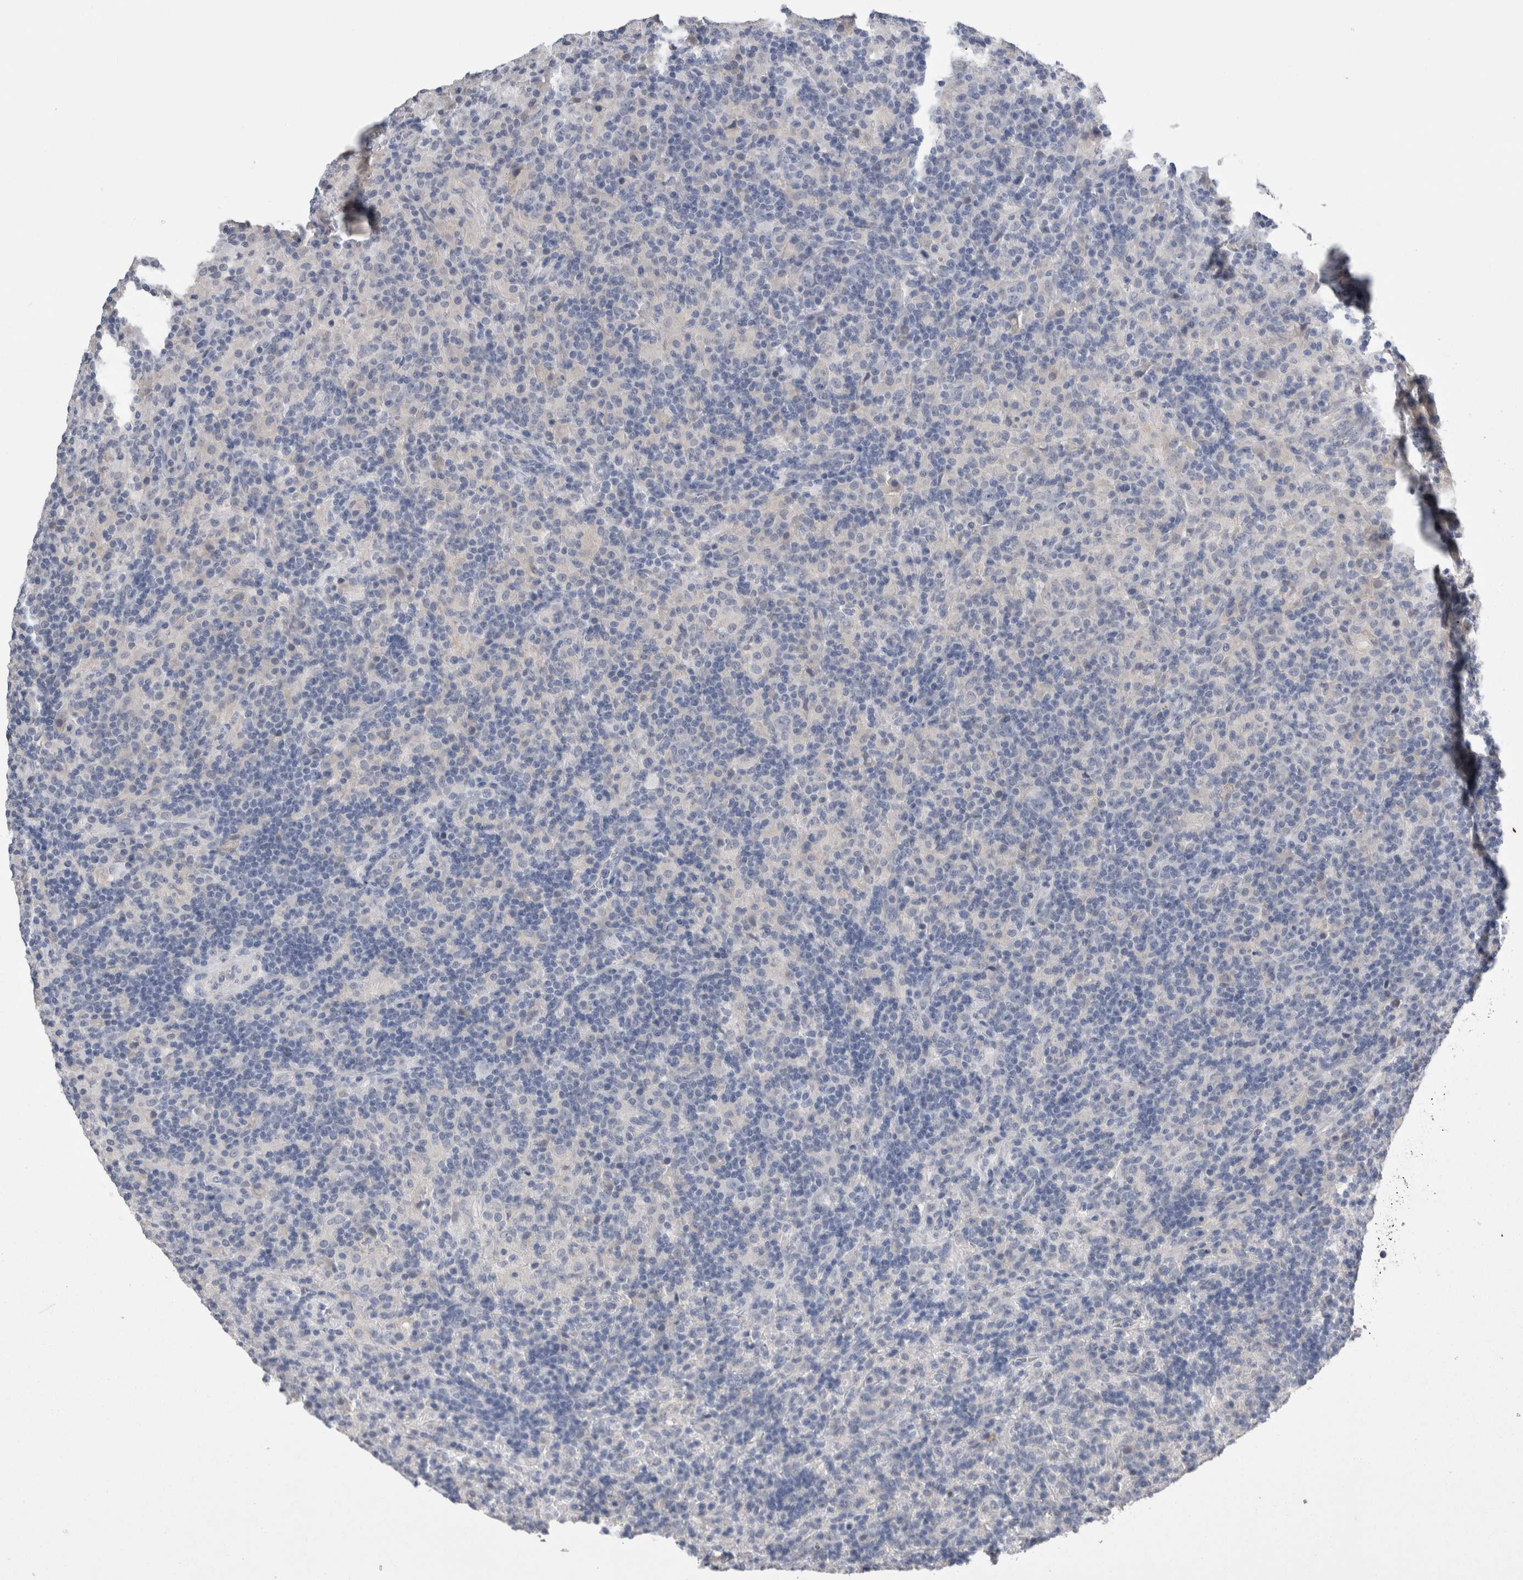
{"staining": {"intensity": "negative", "quantity": "none", "location": "none"}, "tissue": "lymphoma", "cell_type": "Tumor cells", "image_type": "cancer", "snomed": [{"axis": "morphology", "description": "Hodgkin's disease, NOS"}, {"axis": "topography", "description": "Lymph node"}], "caption": "Tumor cells show no significant protein positivity in lymphoma.", "gene": "REG1A", "patient": {"sex": "male", "age": 70}}